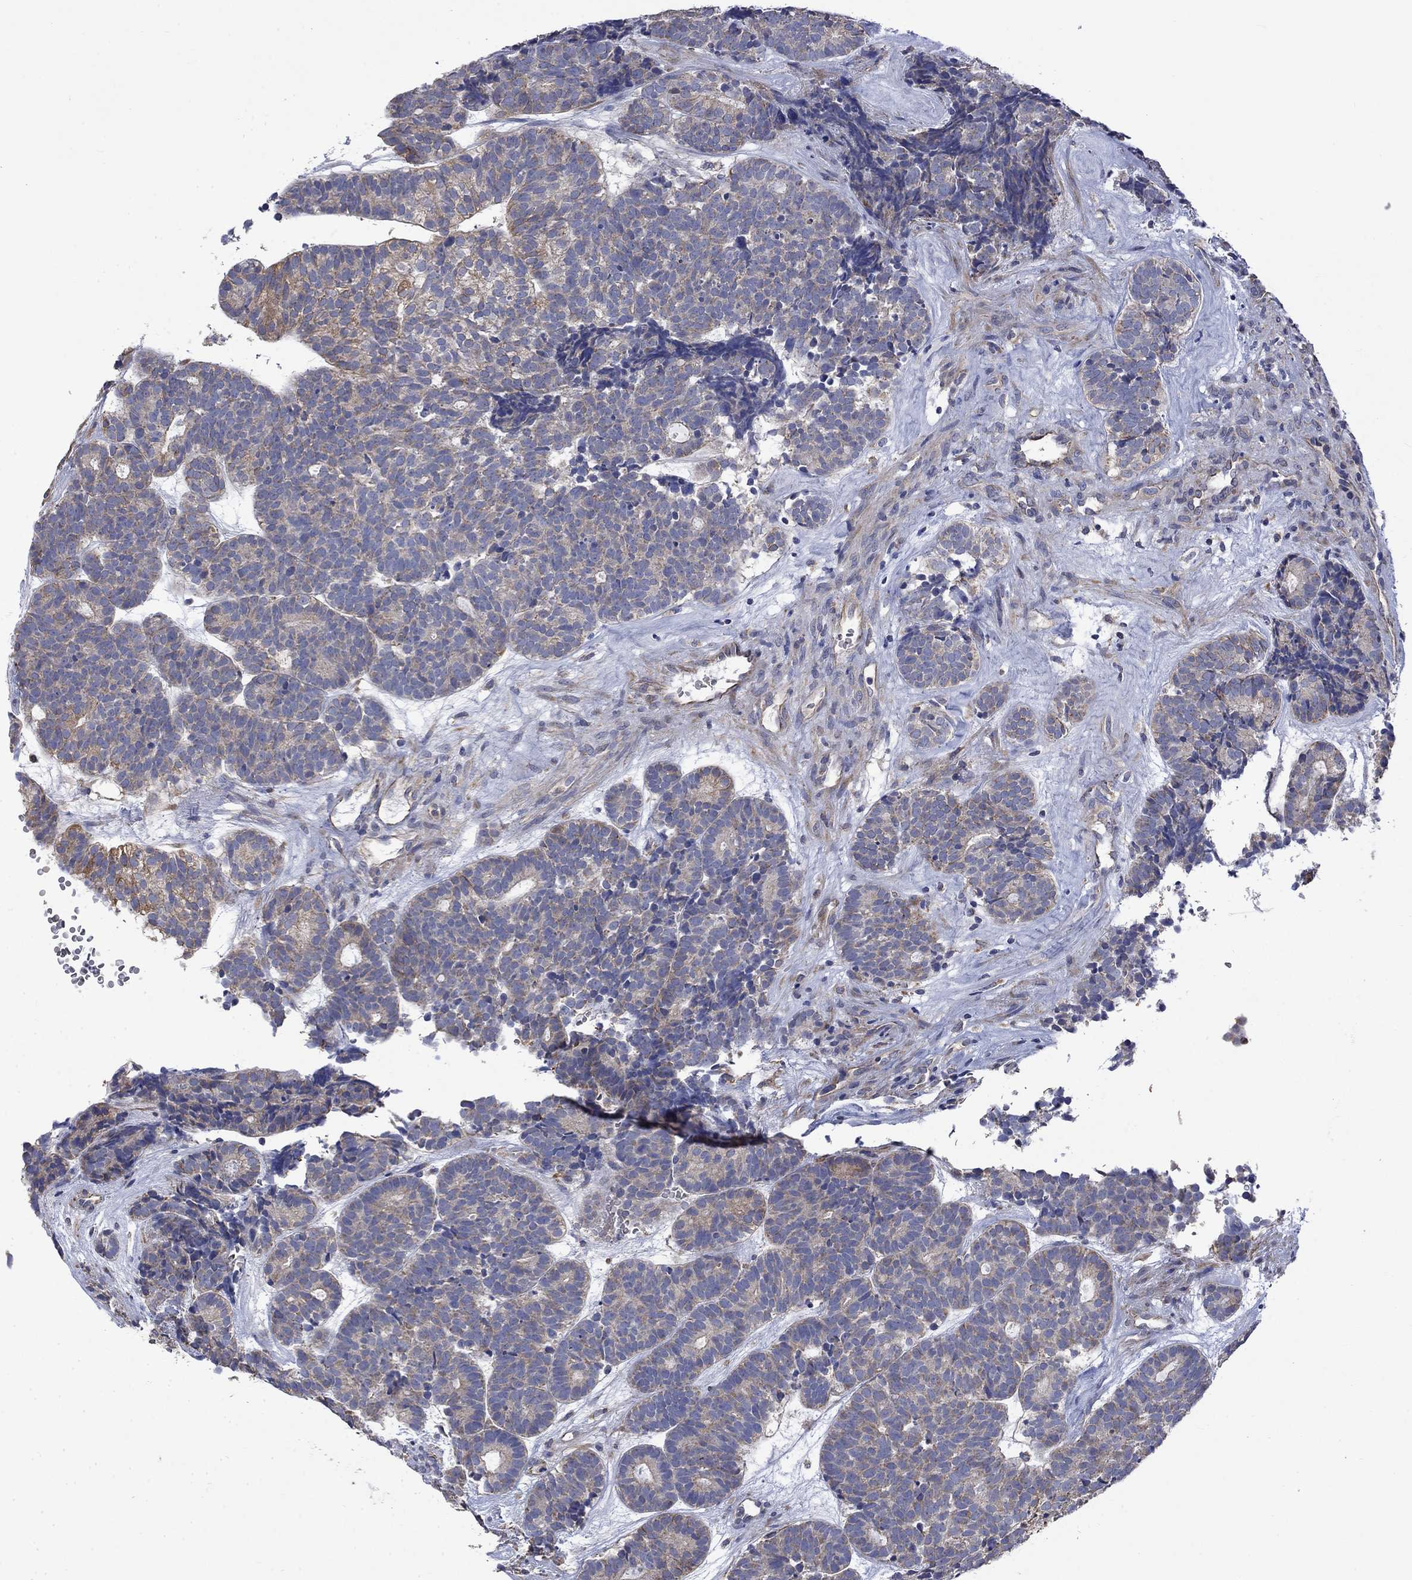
{"staining": {"intensity": "moderate", "quantity": "<25%", "location": "cytoplasmic/membranous"}, "tissue": "head and neck cancer", "cell_type": "Tumor cells", "image_type": "cancer", "snomed": [{"axis": "morphology", "description": "Adenocarcinoma, NOS"}, {"axis": "topography", "description": "Head-Neck"}], "caption": "Protein analysis of head and neck cancer tissue reveals moderate cytoplasmic/membranous positivity in approximately <25% of tumor cells.", "gene": "CAMKK2", "patient": {"sex": "female", "age": 81}}